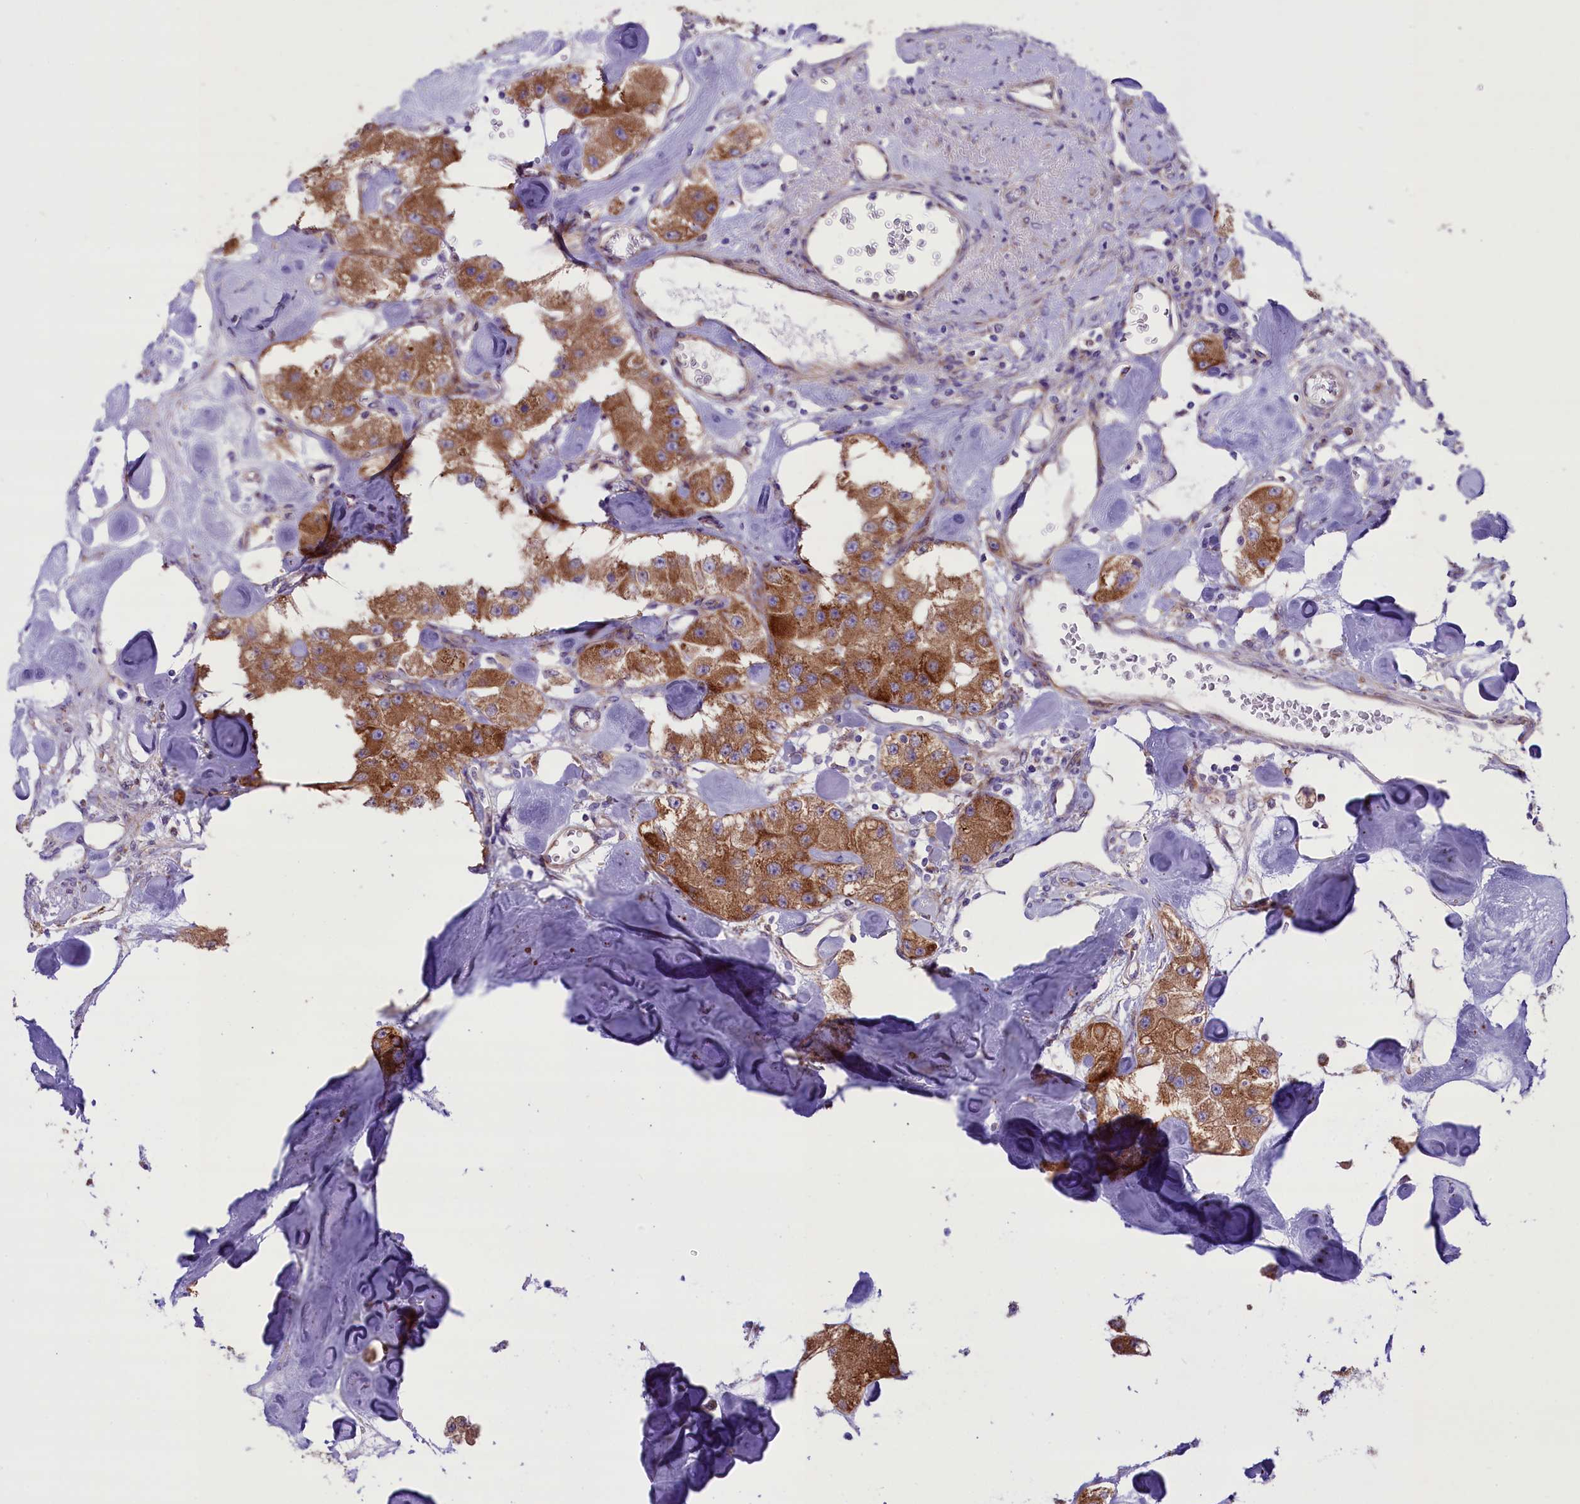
{"staining": {"intensity": "moderate", "quantity": ">75%", "location": "cytoplasmic/membranous"}, "tissue": "carcinoid", "cell_type": "Tumor cells", "image_type": "cancer", "snomed": [{"axis": "morphology", "description": "Carcinoid, malignant, NOS"}, {"axis": "topography", "description": "Pancreas"}], "caption": "This image displays carcinoid stained with IHC to label a protein in brown. The cytoplasmic/membranous of tumor cells show moderate positivity for the protein. Nuclei are counter-stained blue.", "gene": "PTPRU", "patient": {"sex": "male", "age": 41}}